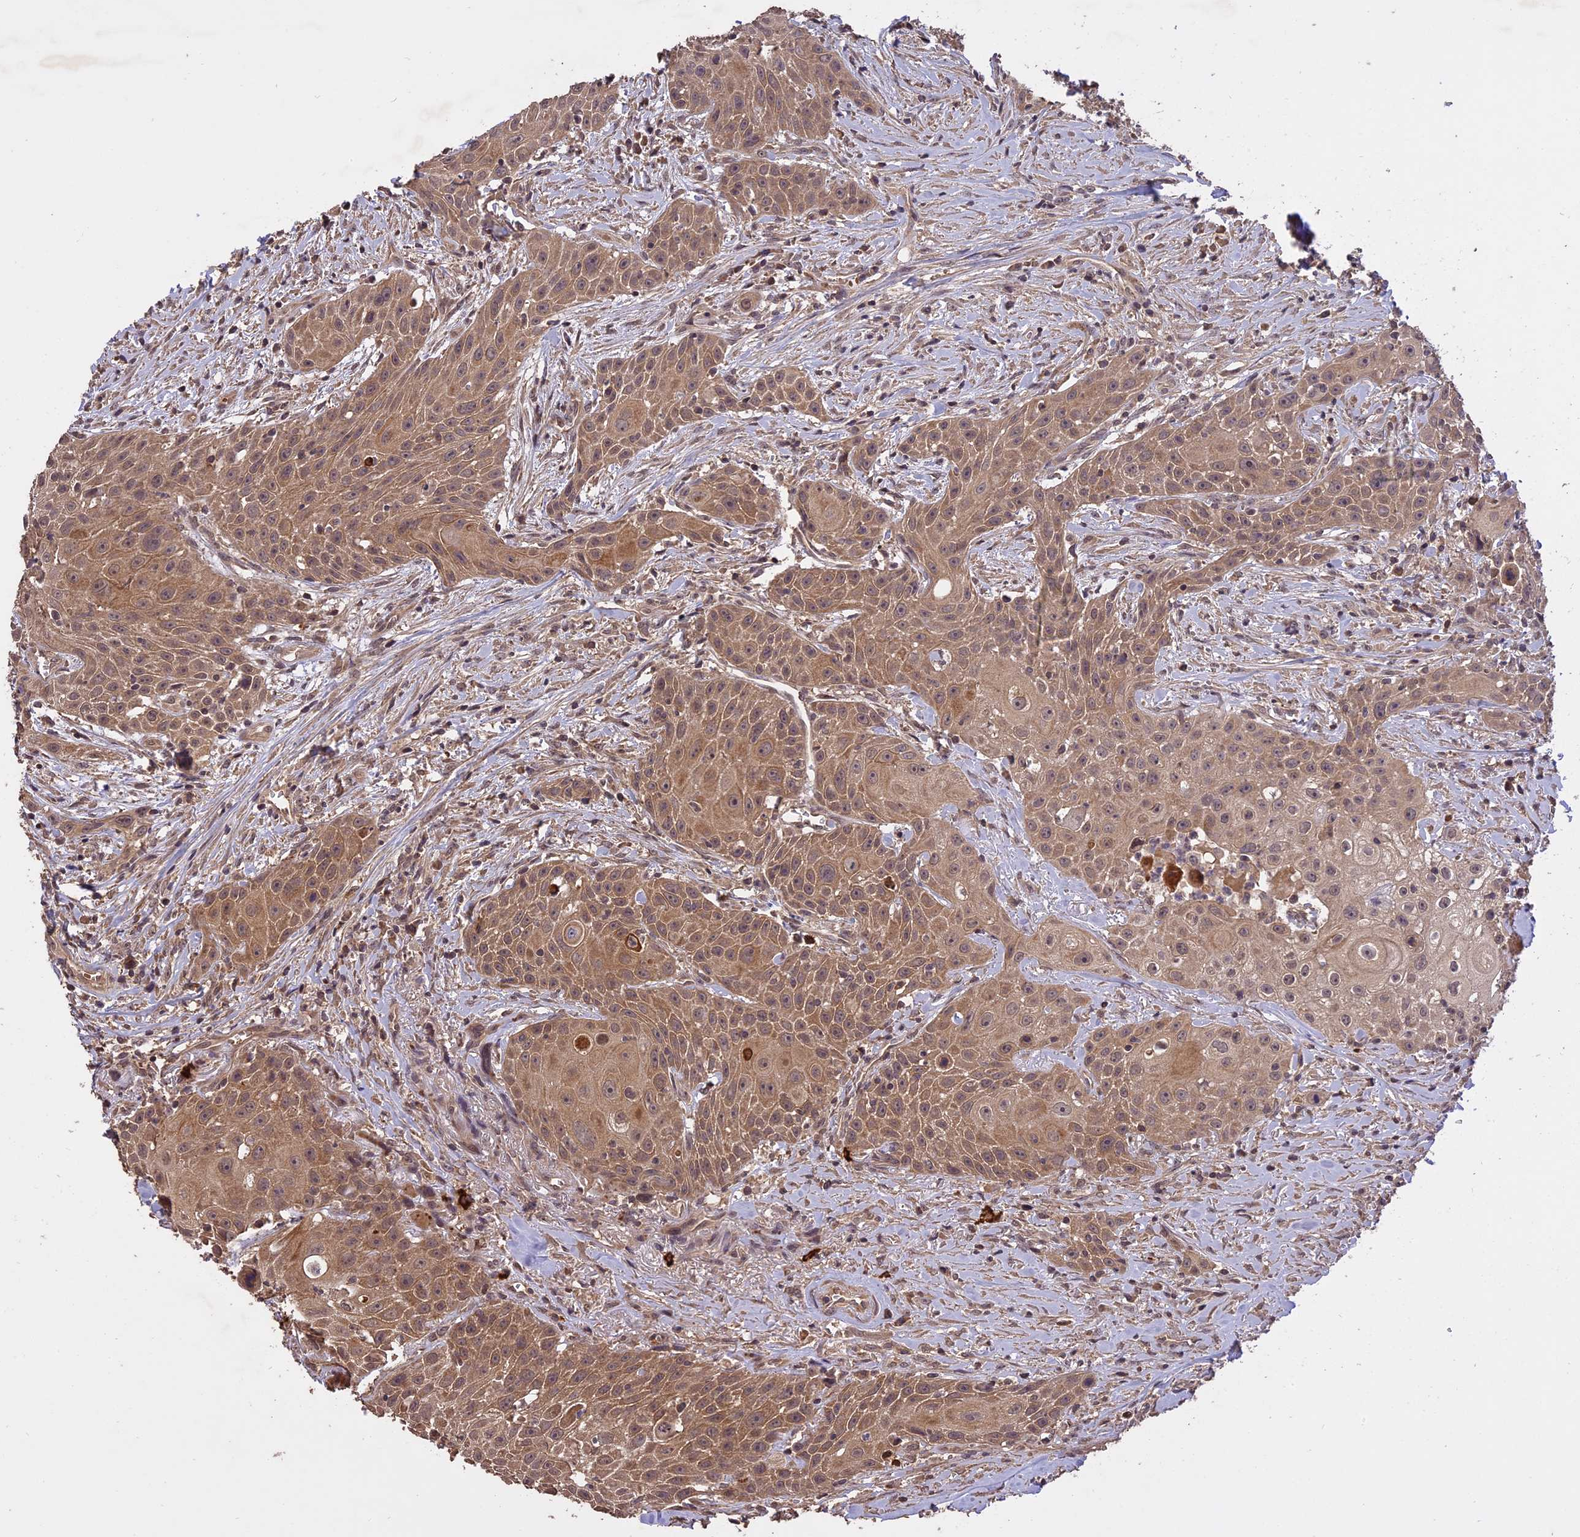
{"staining": {"intensity": "moderate", "quantity": ">75%", "location": "cytoplasmic/membranous"}, "tissue": "head and neck cancer", "cell_type": "Tumor cells", "image_type": "cancer", "snomed": [{"axis": "morphology", "description": "Squamous cell carcinoma, NOS"}, {"axis": "topography", "description": "Oral tissue"}, {"axis": "topography", "description": "Head-Neck"}], "caption": "Immunohistochemistry (IHC) image of head and neck cancer (squamous cell carcinoma) stained for a protein (brown), which reveals medium levels of moderate cytoplasmic/membranous positivity in approximately >75% of tumor cells.", "gene": "TIGD7", "patient": {"sex": "female", "age": 82}}